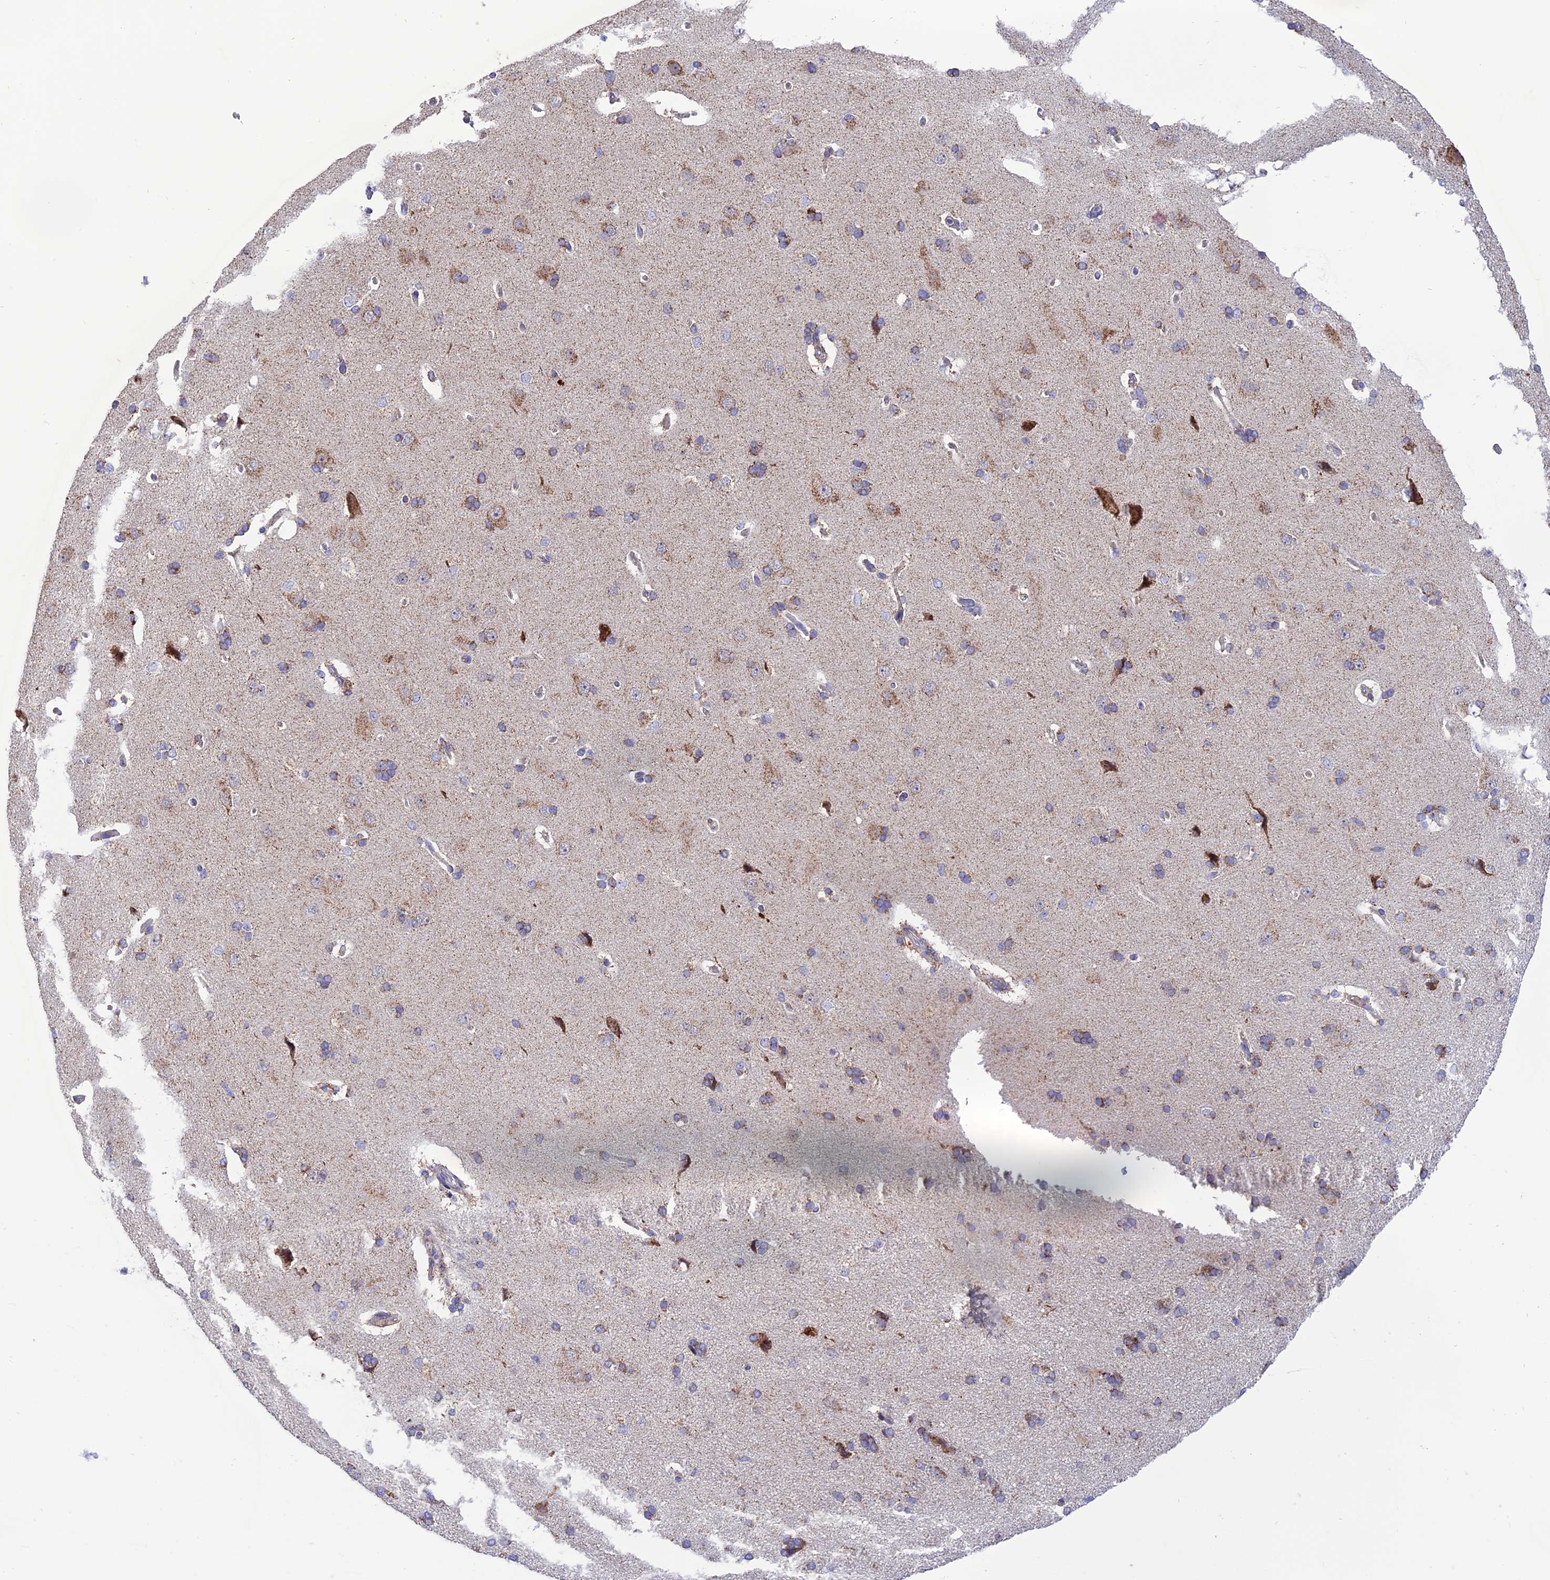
{"staining": {"intensity": "weak", "quantity": "25%-75%", "location": "cytoplasmic/membranous"}, "tissue": "cerebral cortex", "cell_type": "Endothelial cells", "image_type": "normal", "snomed": [{"axis": "morphology", "description": "Normal tissue, NOS"}, {"axis": "topography", "description": "Cerebral cortex"}], "caption": "Immunohistochemistry staining of unremarkable cerebral cortex, which demonstrates low levels of weak cytoplasmic/membranous expression in approximately 25%-75% of endothelial cells indicating weak cytoplasmic/membranous protein expression. The staining was performed using DAB (brown) for protein detection and nuclei were counterstained in hematoxylin (blue).", "gene": "MRPS34", "patient": {"sex": "male", "age": 62}}